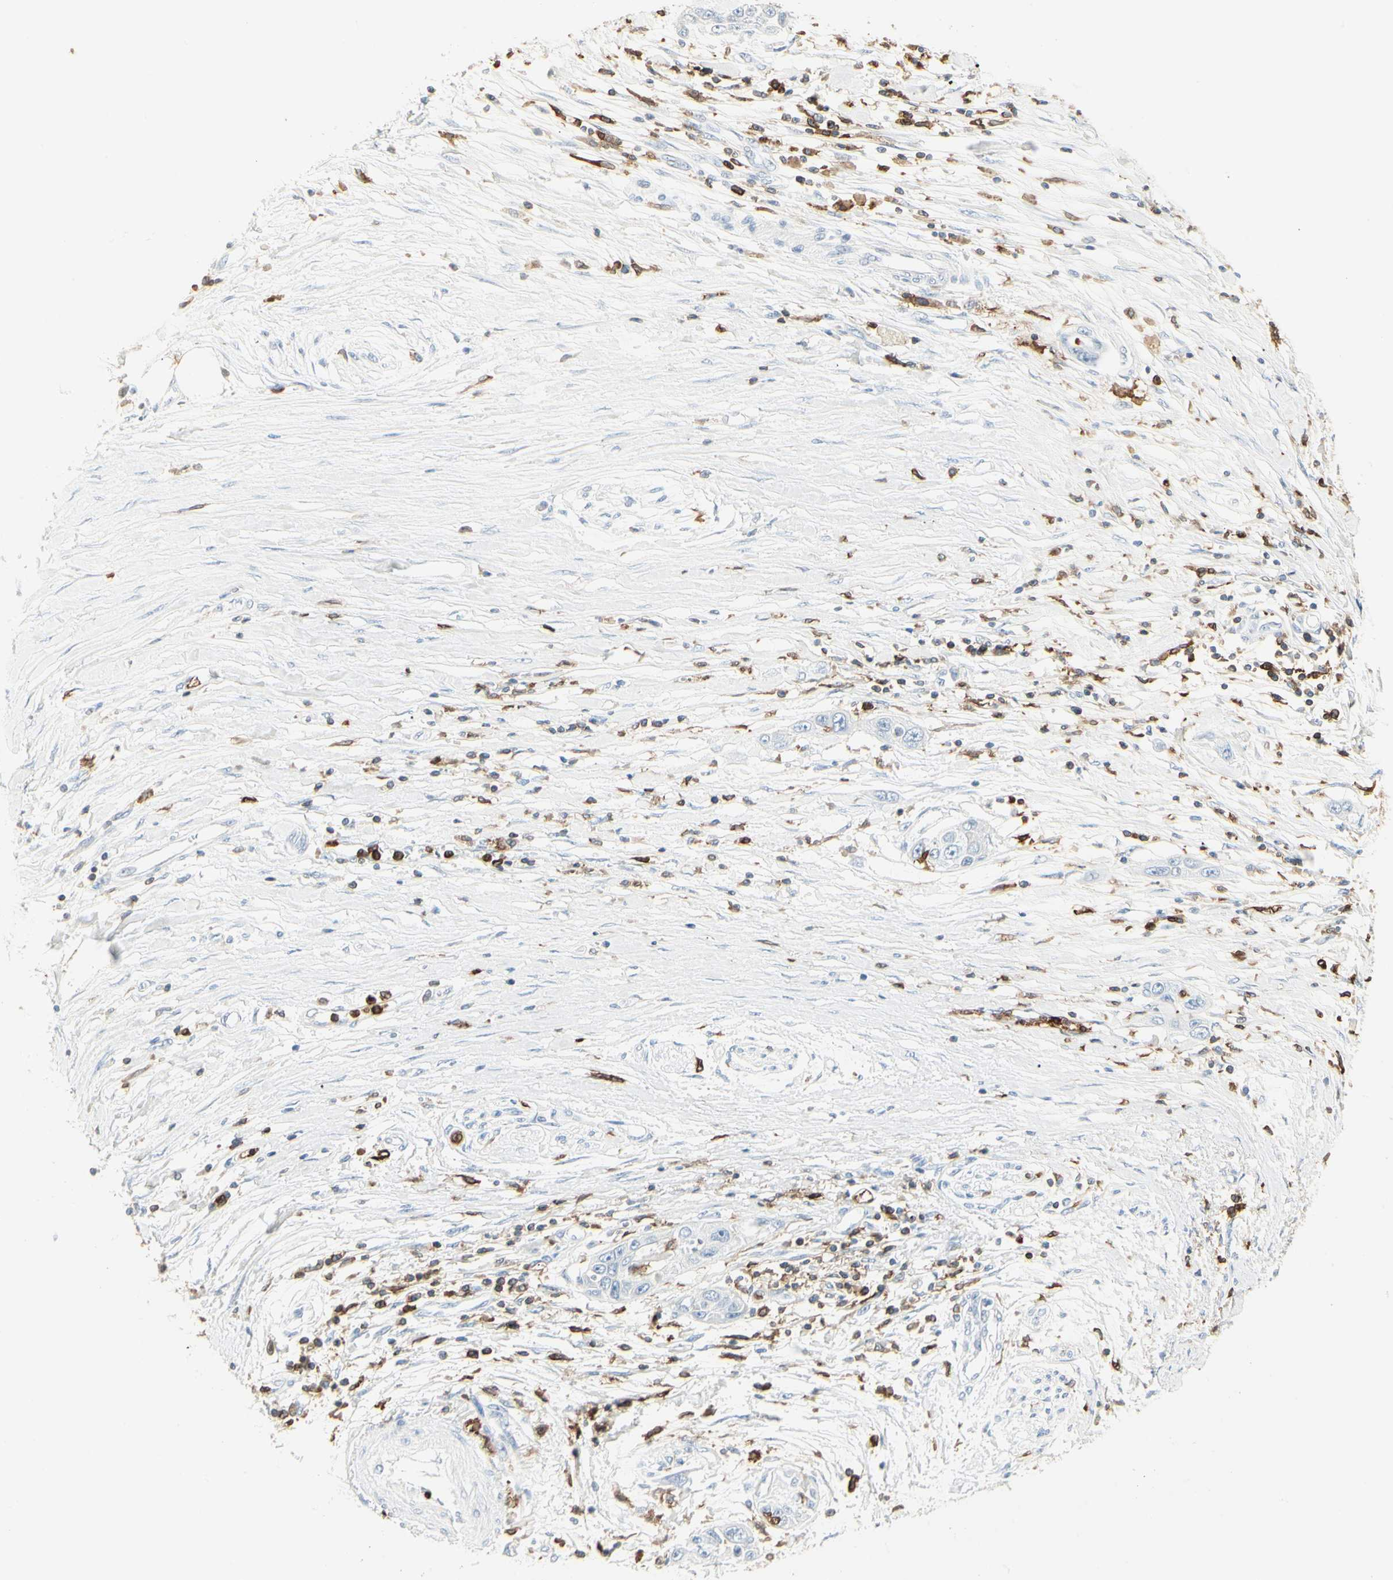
{"staining": {"intensity": "negative", "quantity": "none", "location": "none"}, "tissue": "pancreatic cancer", "cell_type": "Tumor cells", "image_type": "cancer", "snomed": [{"axis": "morphology", "description": "Adenocarcinoma, NOS"}, {"axis": "topography", "description": "Pancreas"}], "caption": "Immunohistochemistry (IHC) histopathology image of neoplastic tissue: pancreatic cancer (adenocarcinoma) stained with DAB demonstrates no significant protein positivity in tumor cells.", "gene": "ITGB2", "patient": {"sex": "female", "age": 70}}